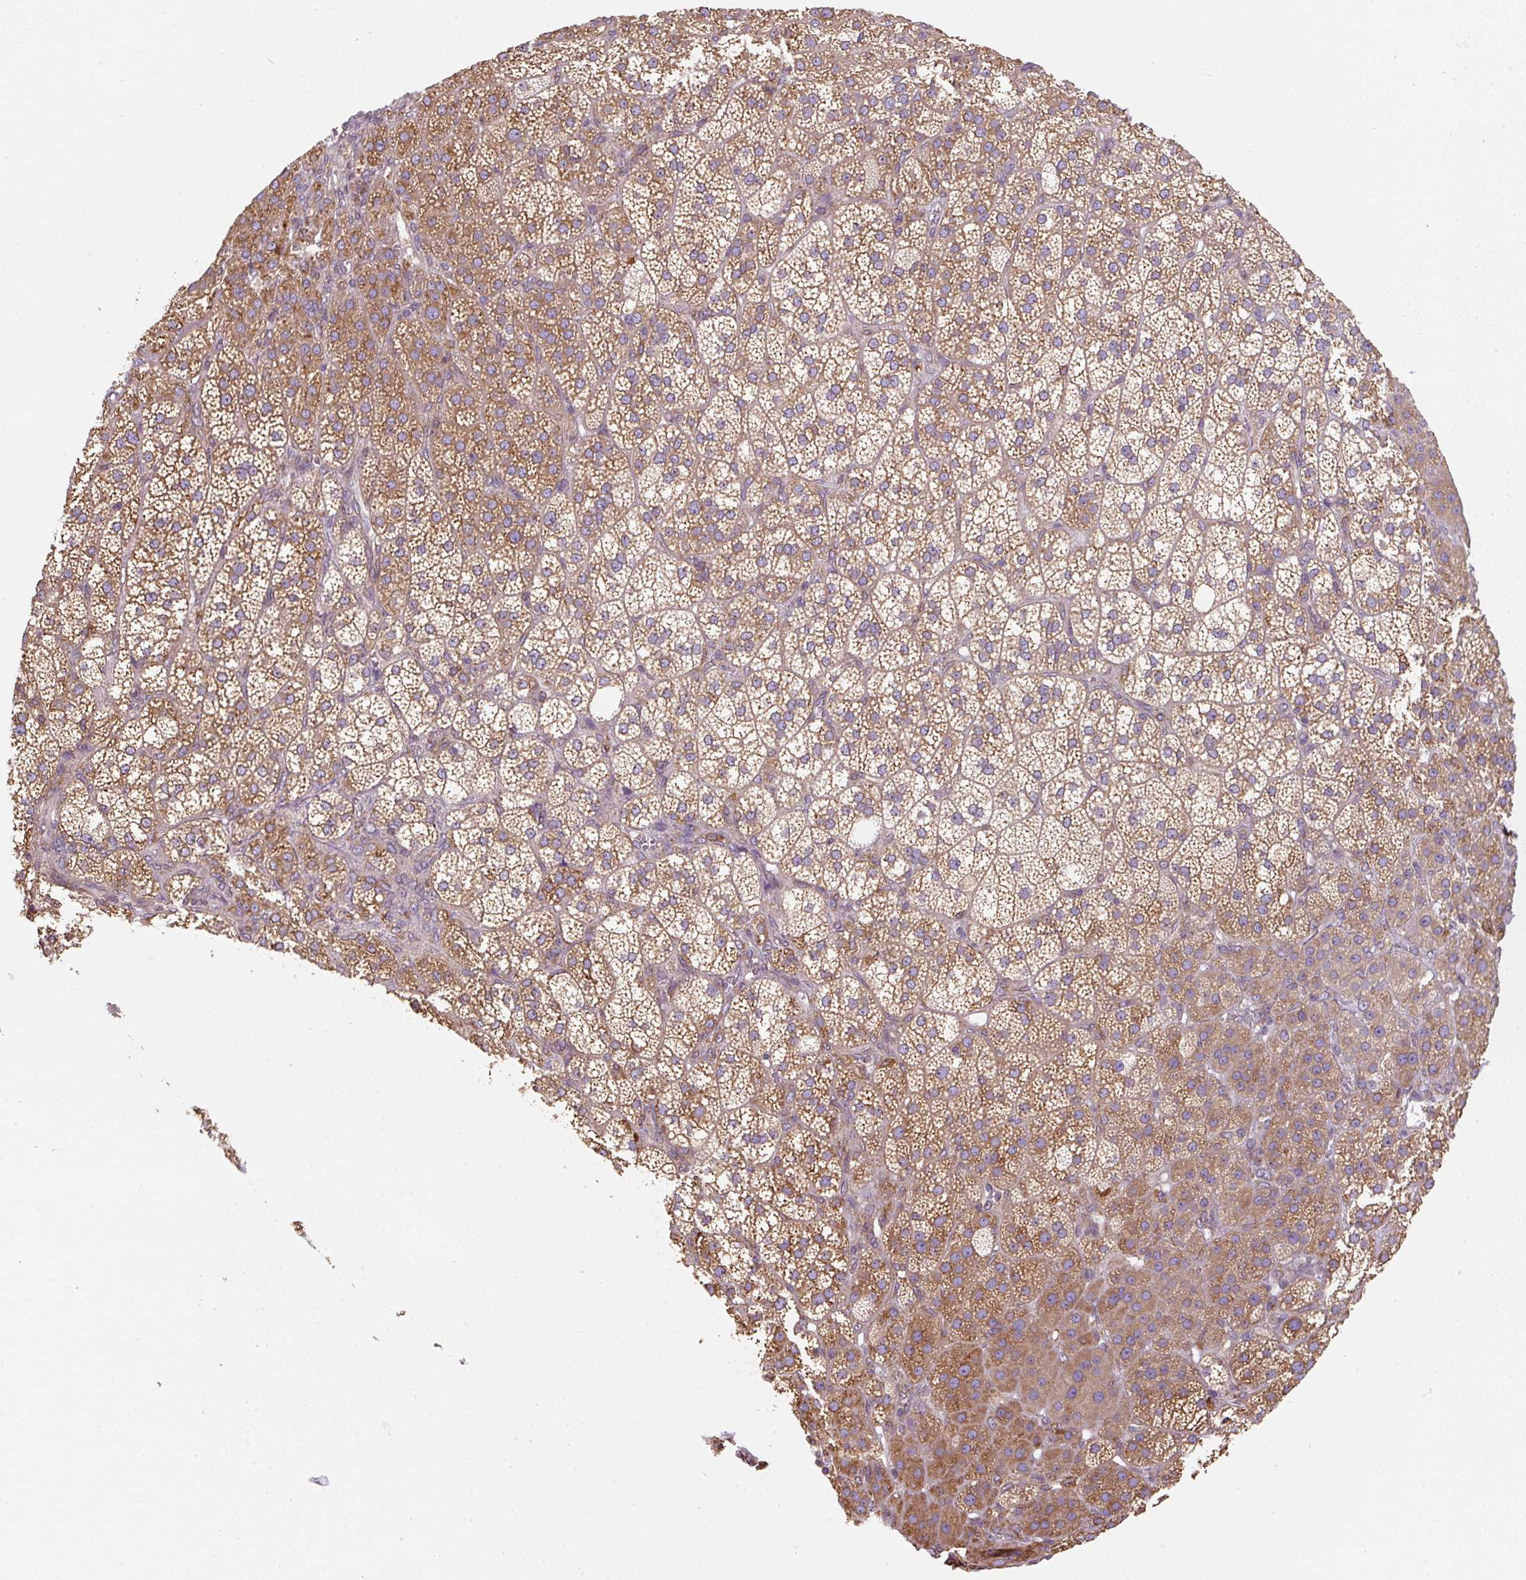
{"staining": {"intensity": "moderate", "quantity": ">75%", "location": "cytoplasmic/membranous"}, "tissue": "adrenal gland", "cell_type": "Glandular cells", "image_type": "normal", "snomed": [{"axis": "morphology", "description": "Normal tissue, NOS"}, {"axis": "topography", "description": "Adrenal gland"}], "caption": "Adrenal gland stained with immunohistochemistry (IHC) demonstrates moderate cytoplasmic/membranous positivity in about >75% of glandular cells.", "gene": "PRKCSH", "patient": {"sex": "female", "age": 60}}